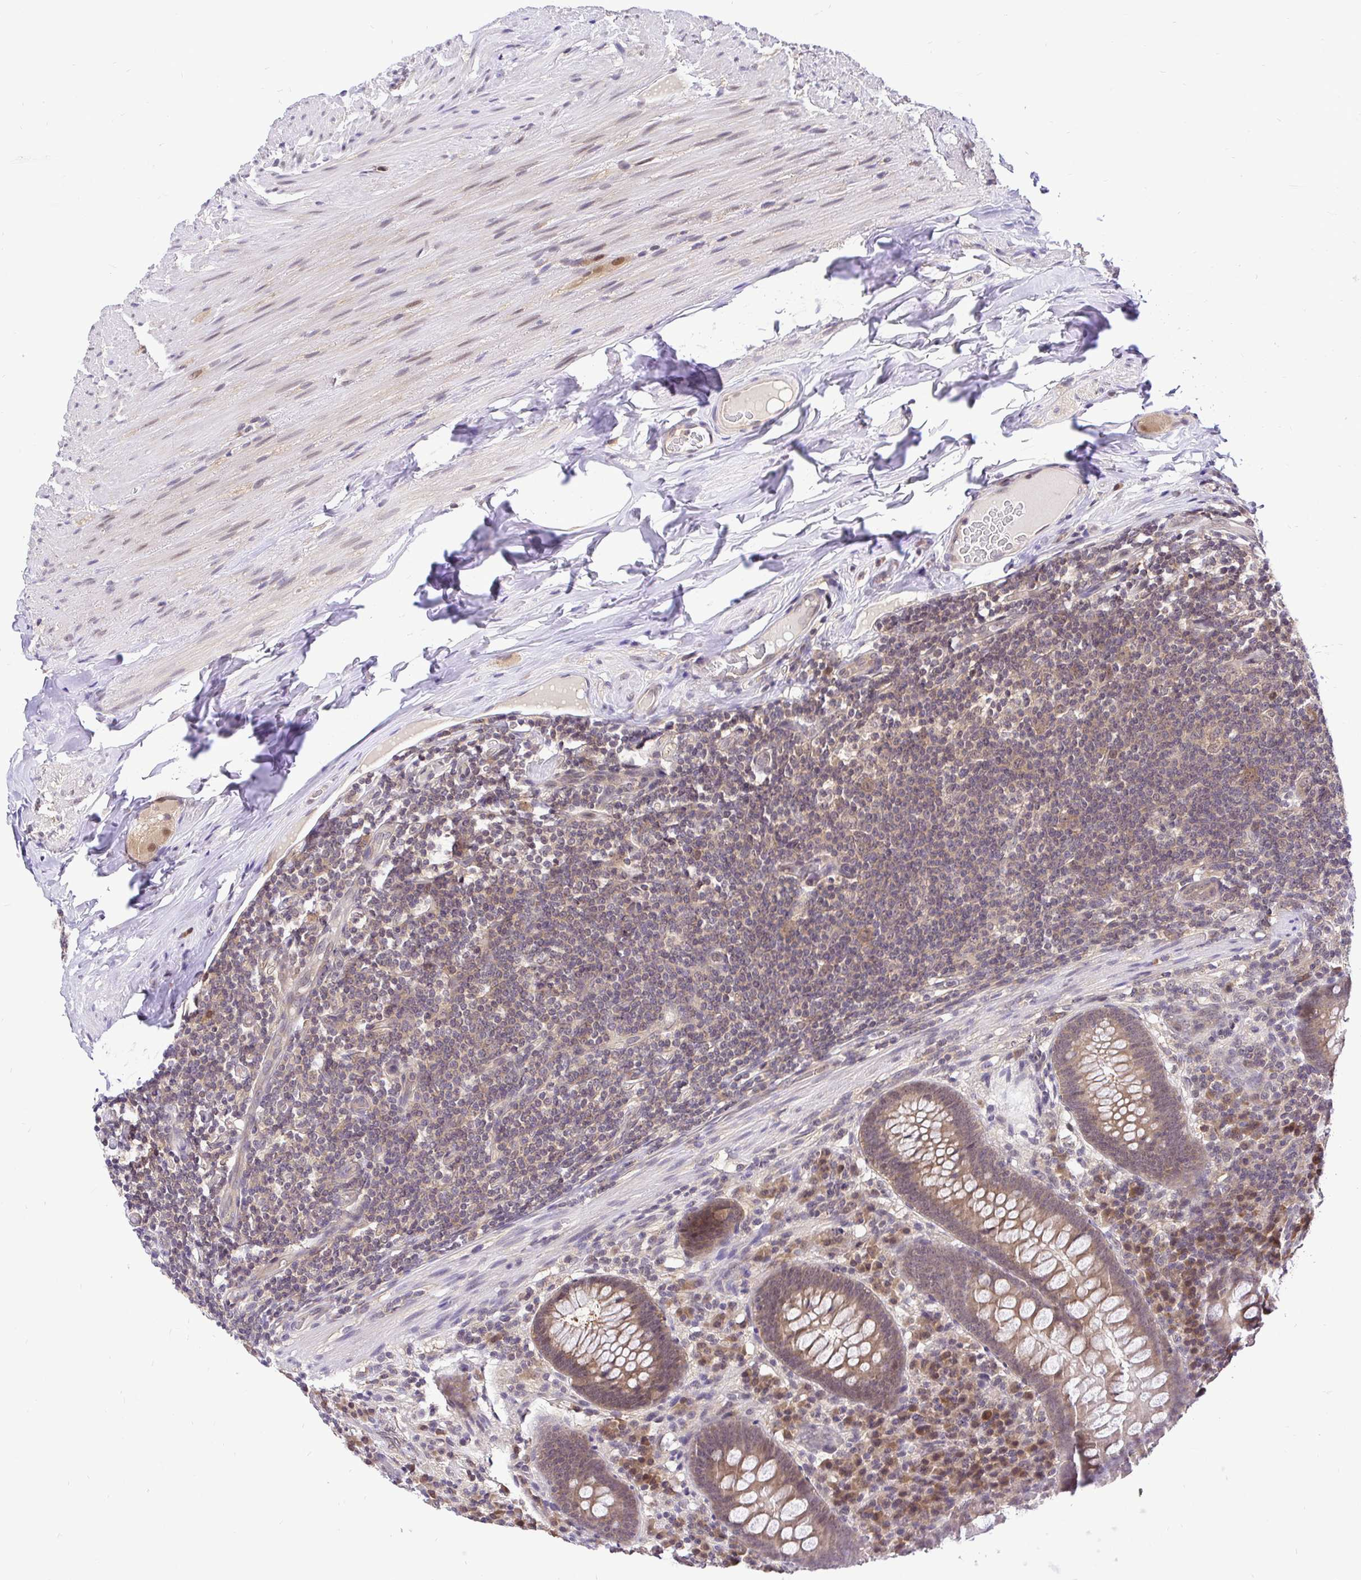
{"staining": {"intensity": "moderate", "quantity": "25%-75%", "location": "cytoplasmic/membranous"}, "tissue": "appendix", "cell_type": "Glandular cells", "image_type": "normal", "snomed": [{"axis": "morphology", "description": "Normal tissue, NOS"}, {"axis": "topography", "description": "Appendix"}], "caption": "Moderate cytoplasmic/membranous positivity for a protein is identified in about 25%-75% of glandular cells of benign appendix using immunohistochemistry (IHC).", "gene": "UBE2M", "patient": {"sex": "male", "age": 71}}